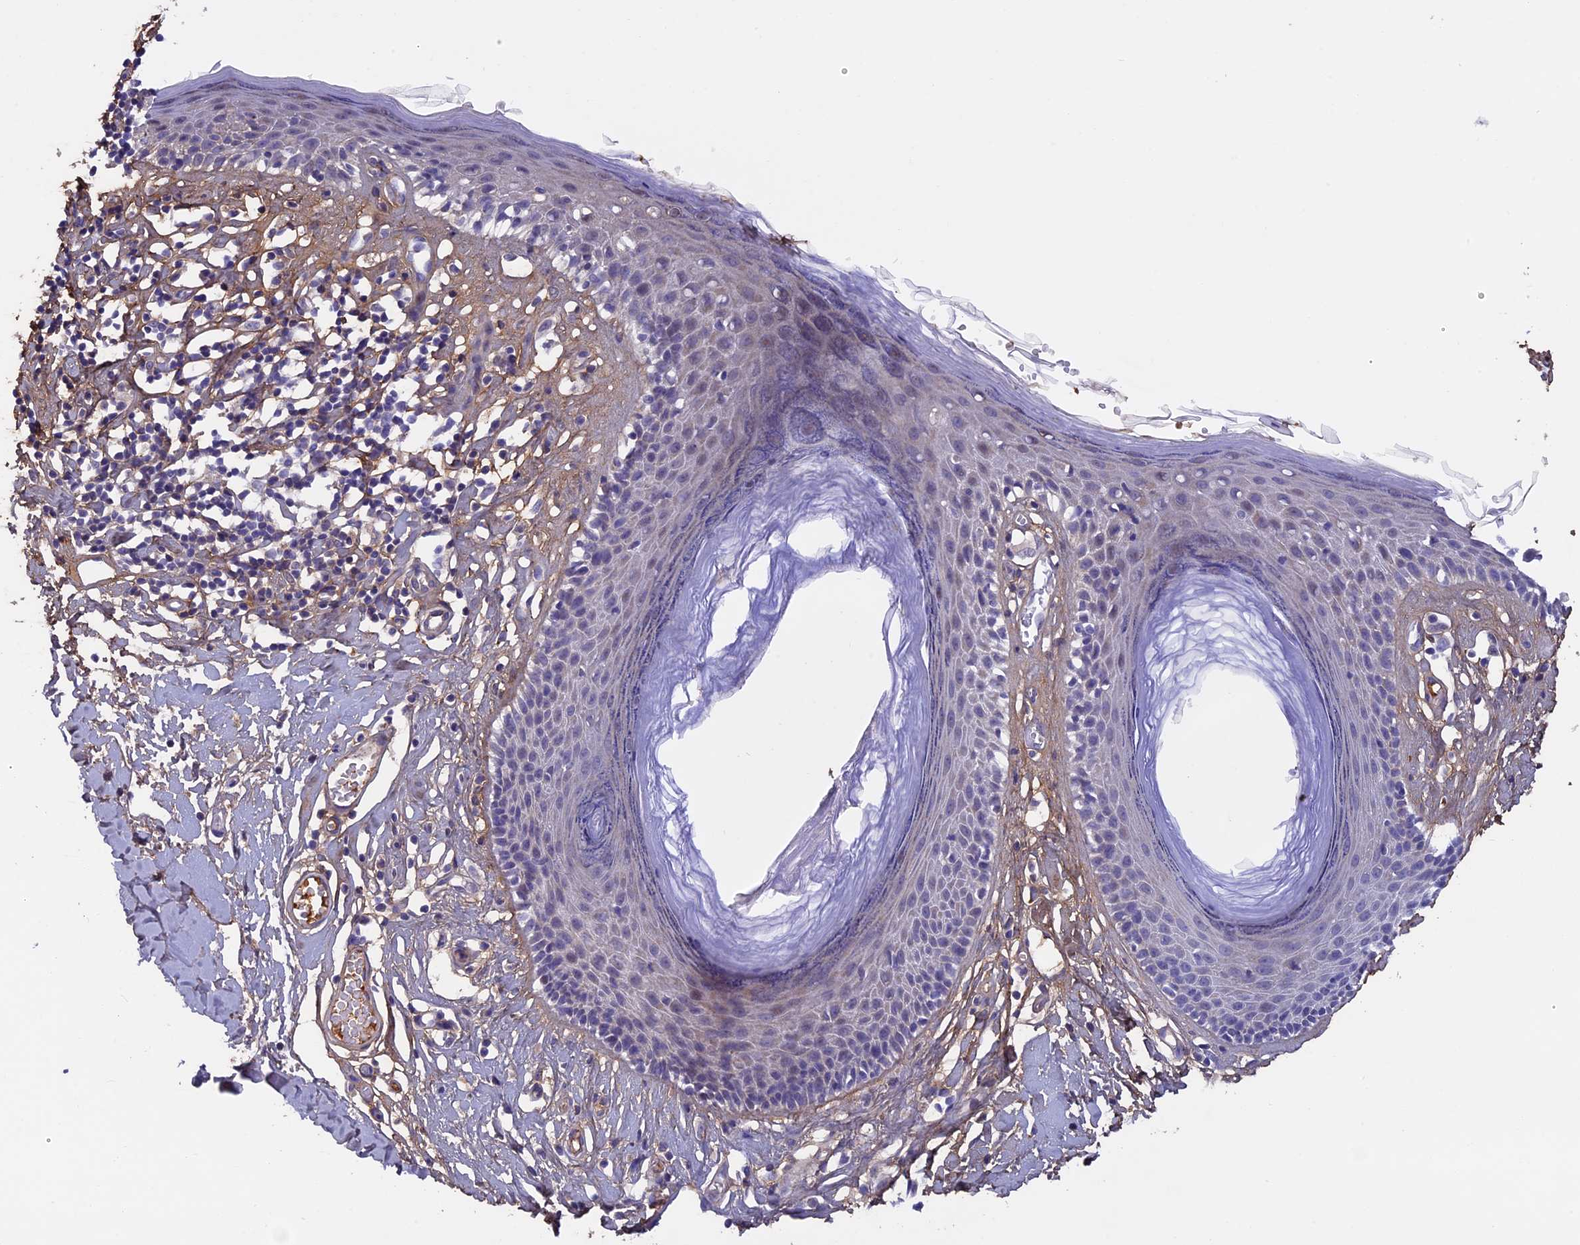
{"staining": {"intensity": "negative", "quantity": "none", "location": "none"}, "tissue": "skin", "cell_type": "Epidermal cells", "image_type": "normal", "snomed": [{"axis": "morphology", "description": "Normal tissue, NOS"}, {"axis": "topography", "description": "Adipose tissue"}, {"axis": "topography", "description": "Vascular tissue"}, {"axis": "topography", "description": "Vulva"}, {"axis": "topography", "description": "Peripheral nerve tissue"}], "caption": "The image shows no significant staining in epidermal cells of skin.", "gene": "COL4A3", "patient": {"sex": "female", "age": 86}}